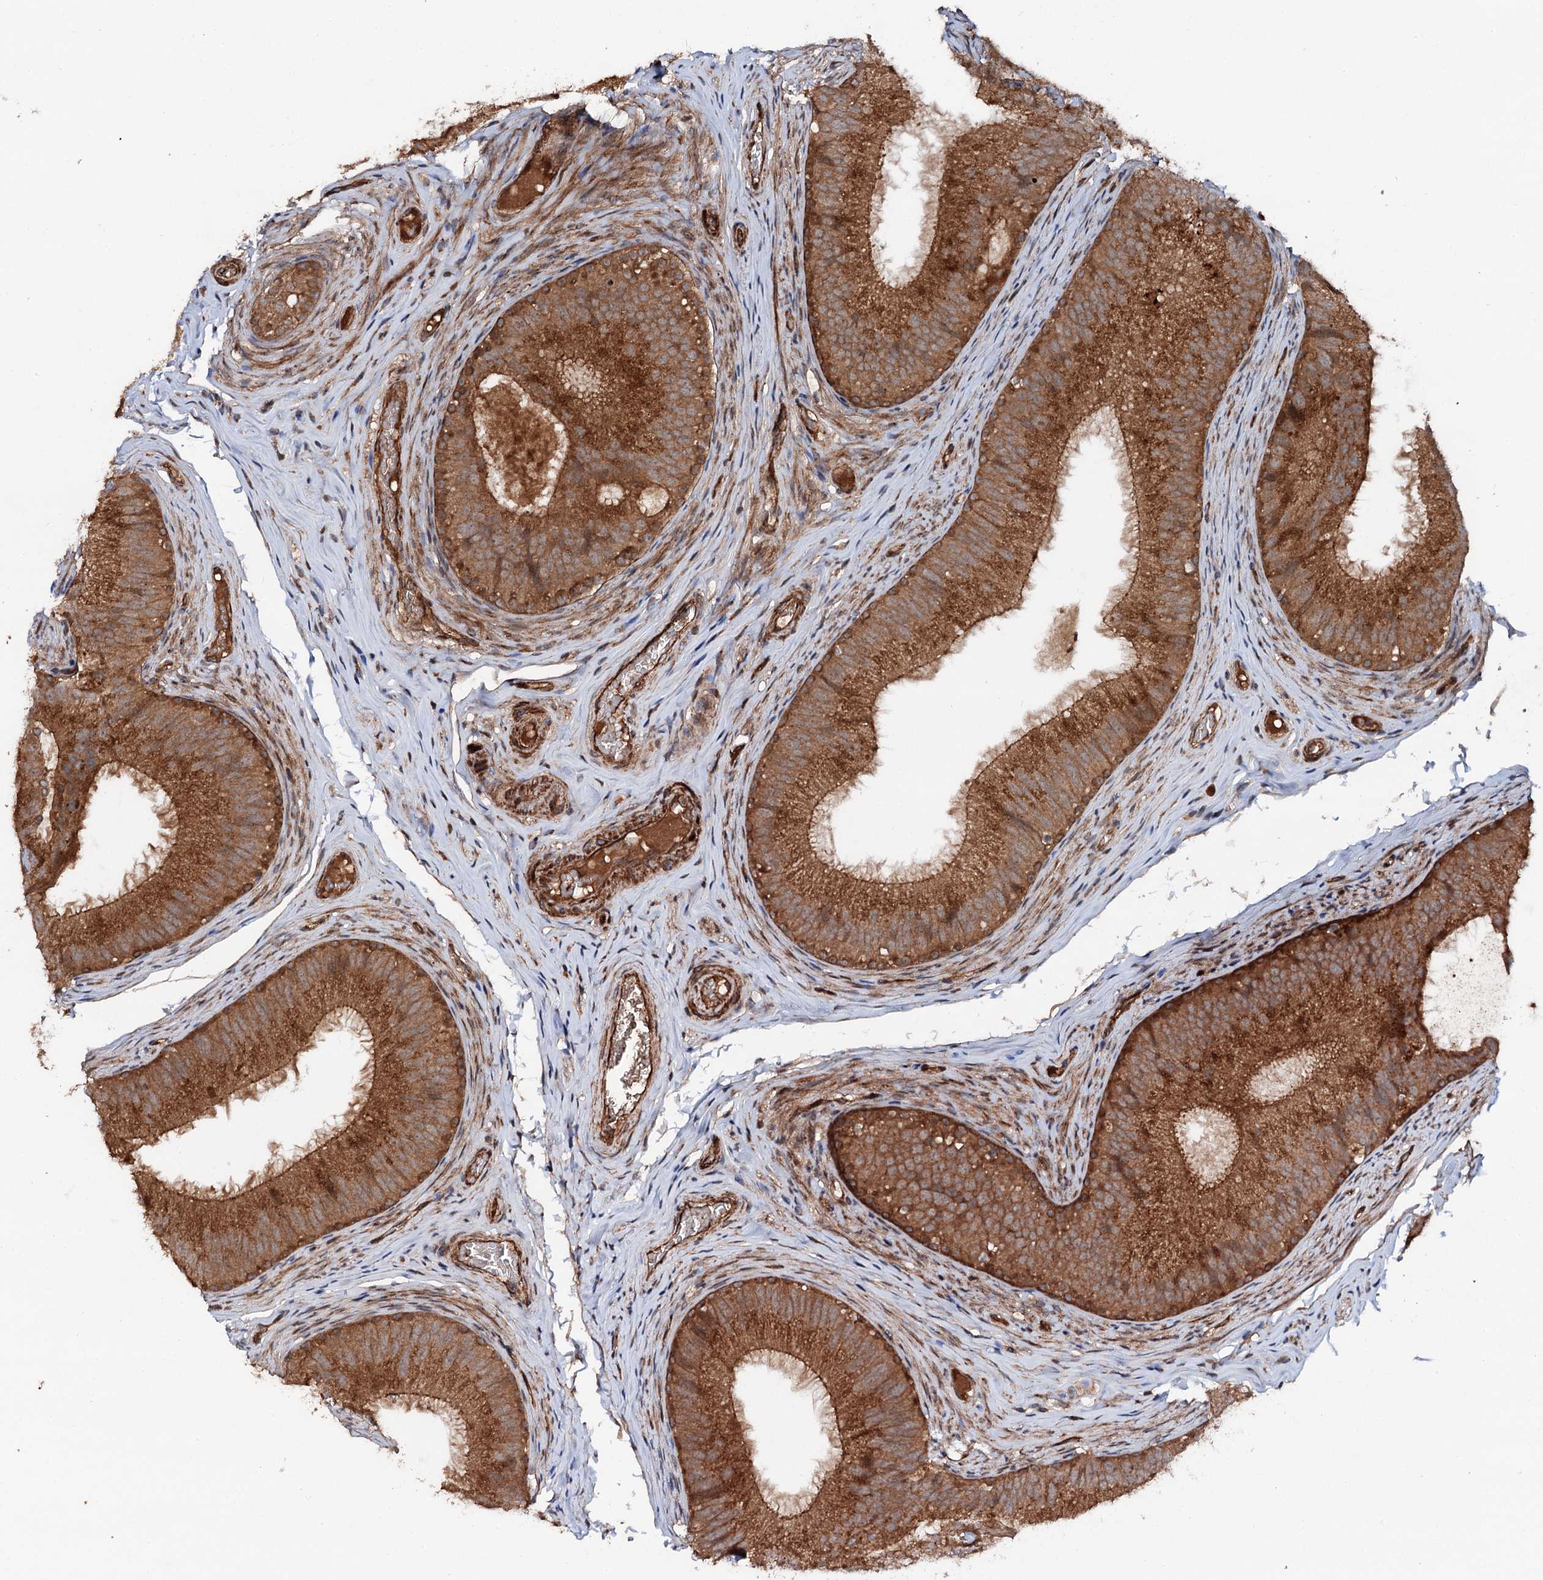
{"staining": {"intensity": "strong", "quantity": "25%-75%", "location": "cytoplasmic/membranous"}, "tissue": "epididymis", "cell_type": "Glandular cells", "image_type": "normal", "snomed": [{"axis": "morphology", "description": "Normal tissue, NOS"}, {"axis": "topography", "description": "Epididymis"}], "caption": "Immunohistochemistry (IHC) micrograph of benign epididymis: human epididymis stained using immunohistochemistry exhibits high levels of strong protein expression localized specifically in the cytoplasmic/membranous of glandular cells, appearing as a cytoplasmic/membranous brown color.", "gene": "ADGRG4", "patient": {"sex": "male", "age": 34}}